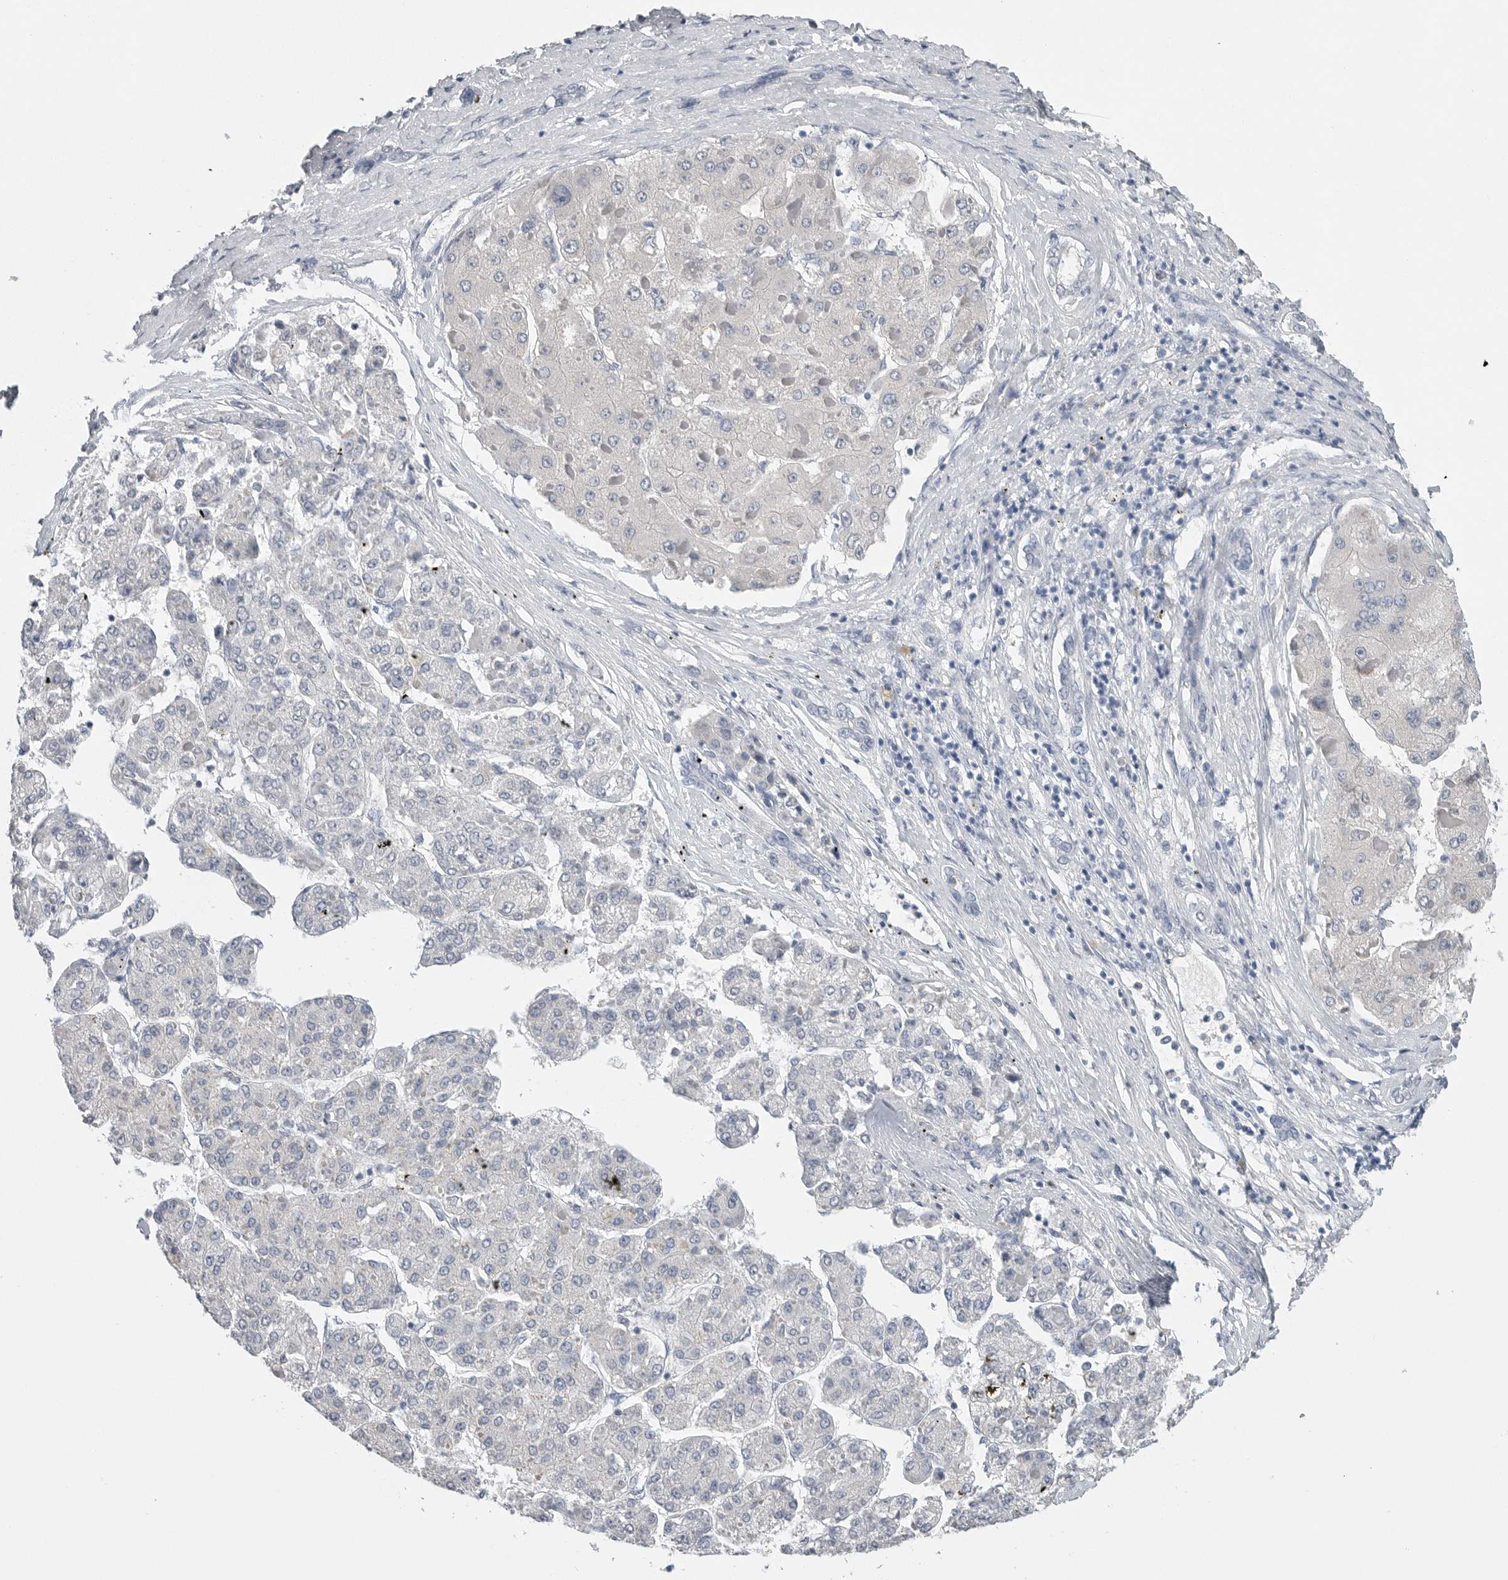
{"staining": {"intensity": "negative", "quantity": "none", "location": "none"}, "tissue": "liver cancer", "cell_type": "Tumor cells", "image_type": "cancer", "snomed": [{"axis": "morphology", "description": "Carcinoma, Hepatocellular, NOS"}, {"axis": "topography", "description": "Liver"}], "caption": "Immunohistochemistry histopathology image of human liver hepatocellular carcinoma stained for a protein (brown), which displays no positivity in tumor cells. Nuclei are stained in blue.", "gene": "FABP6", "patient": {"sex": "female", "age": 73}}